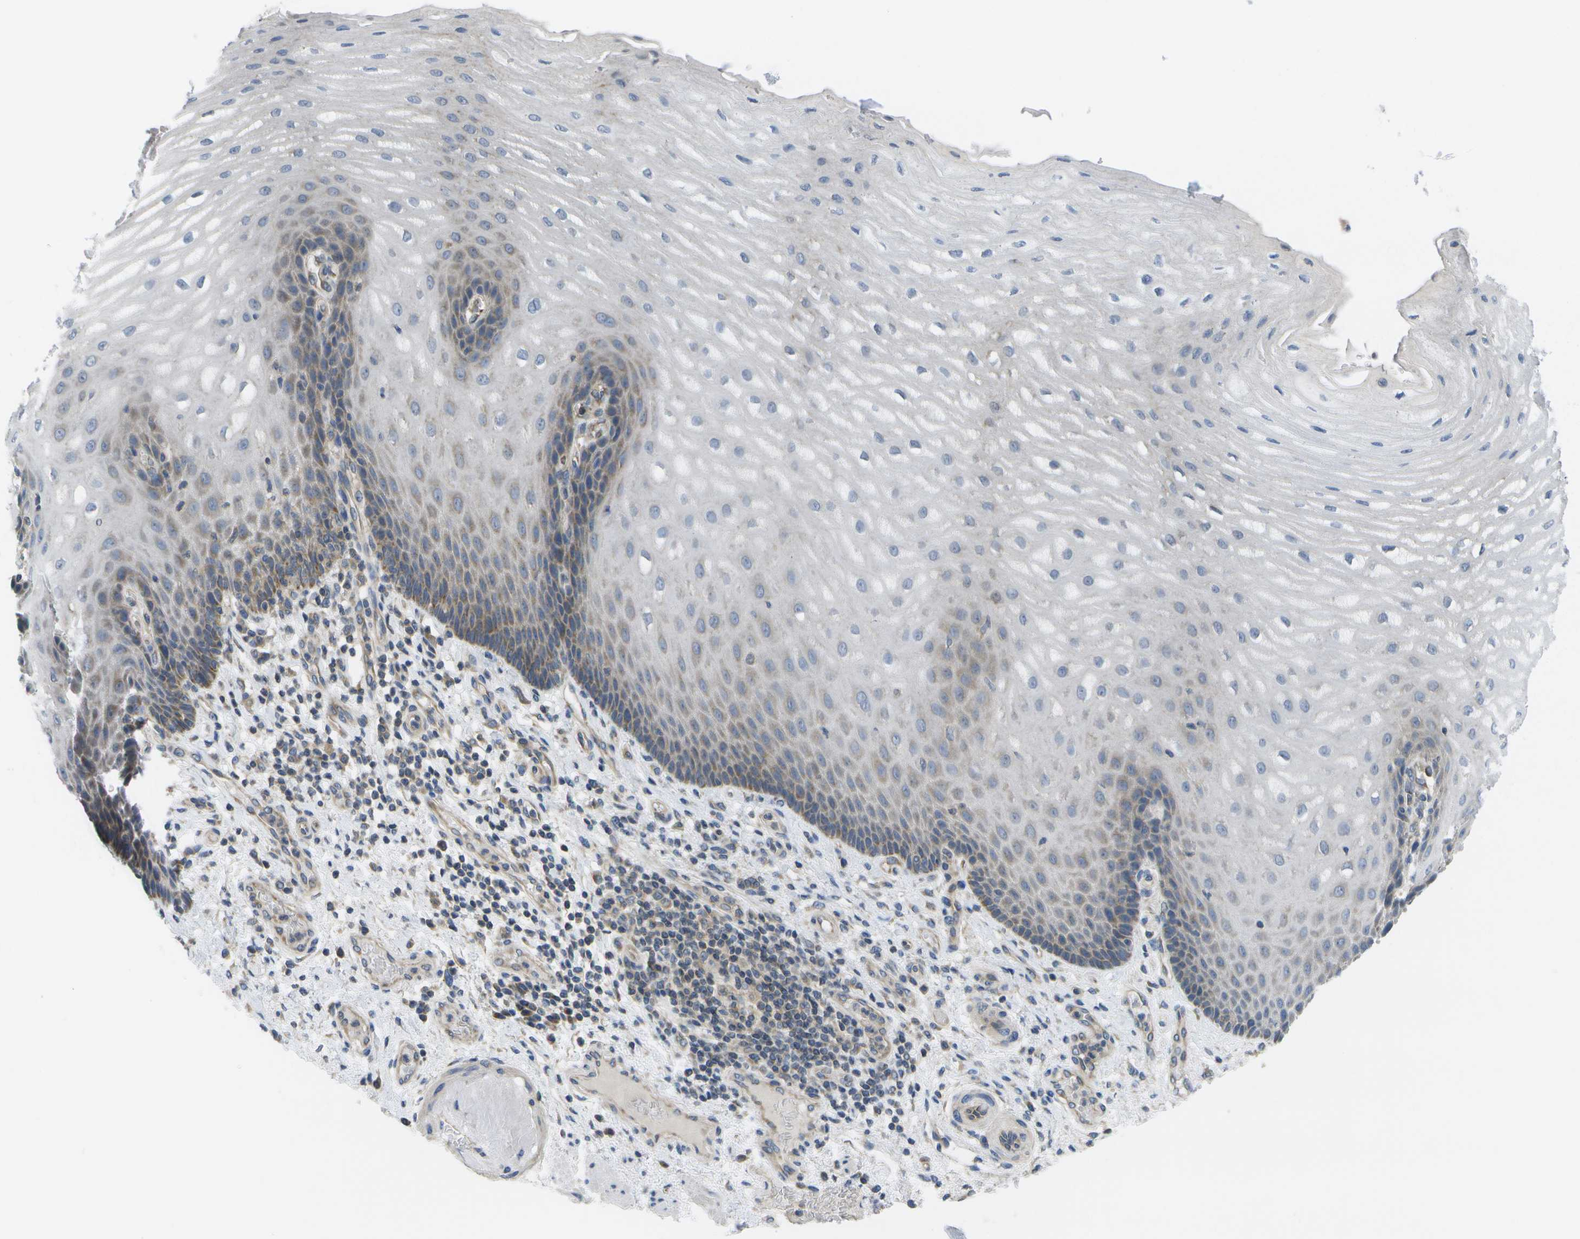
{"staining": {"intensity": "moderate", "quantity": "<25%", "location": "cytoplasmic/membranous"}, "tissue": "esophagus", "cell_type": "Squamous epithelial cells", "image_type": "normal", "snomed": [{"axis": "morphology", "description": "Normal tissue, NOS"}, {"axis": "topography", "description": "Esophagus"}], "caption": "An immunohistochemistry photomicrograph of unremarkable tissue is shown. Protein staining in brown labels moderate cytoplasmic/membranous positivity in esophagus within squamous epithelial cells. The staining was performed using DAB (3,3'-diaminobenzidine) to visualize the protein expression in brown, while the nuclei were stained in blue with hematoxylin (Magnification: 20x).", "gene": "DPM3", "patient": {"sex": "male", "age": 54}}